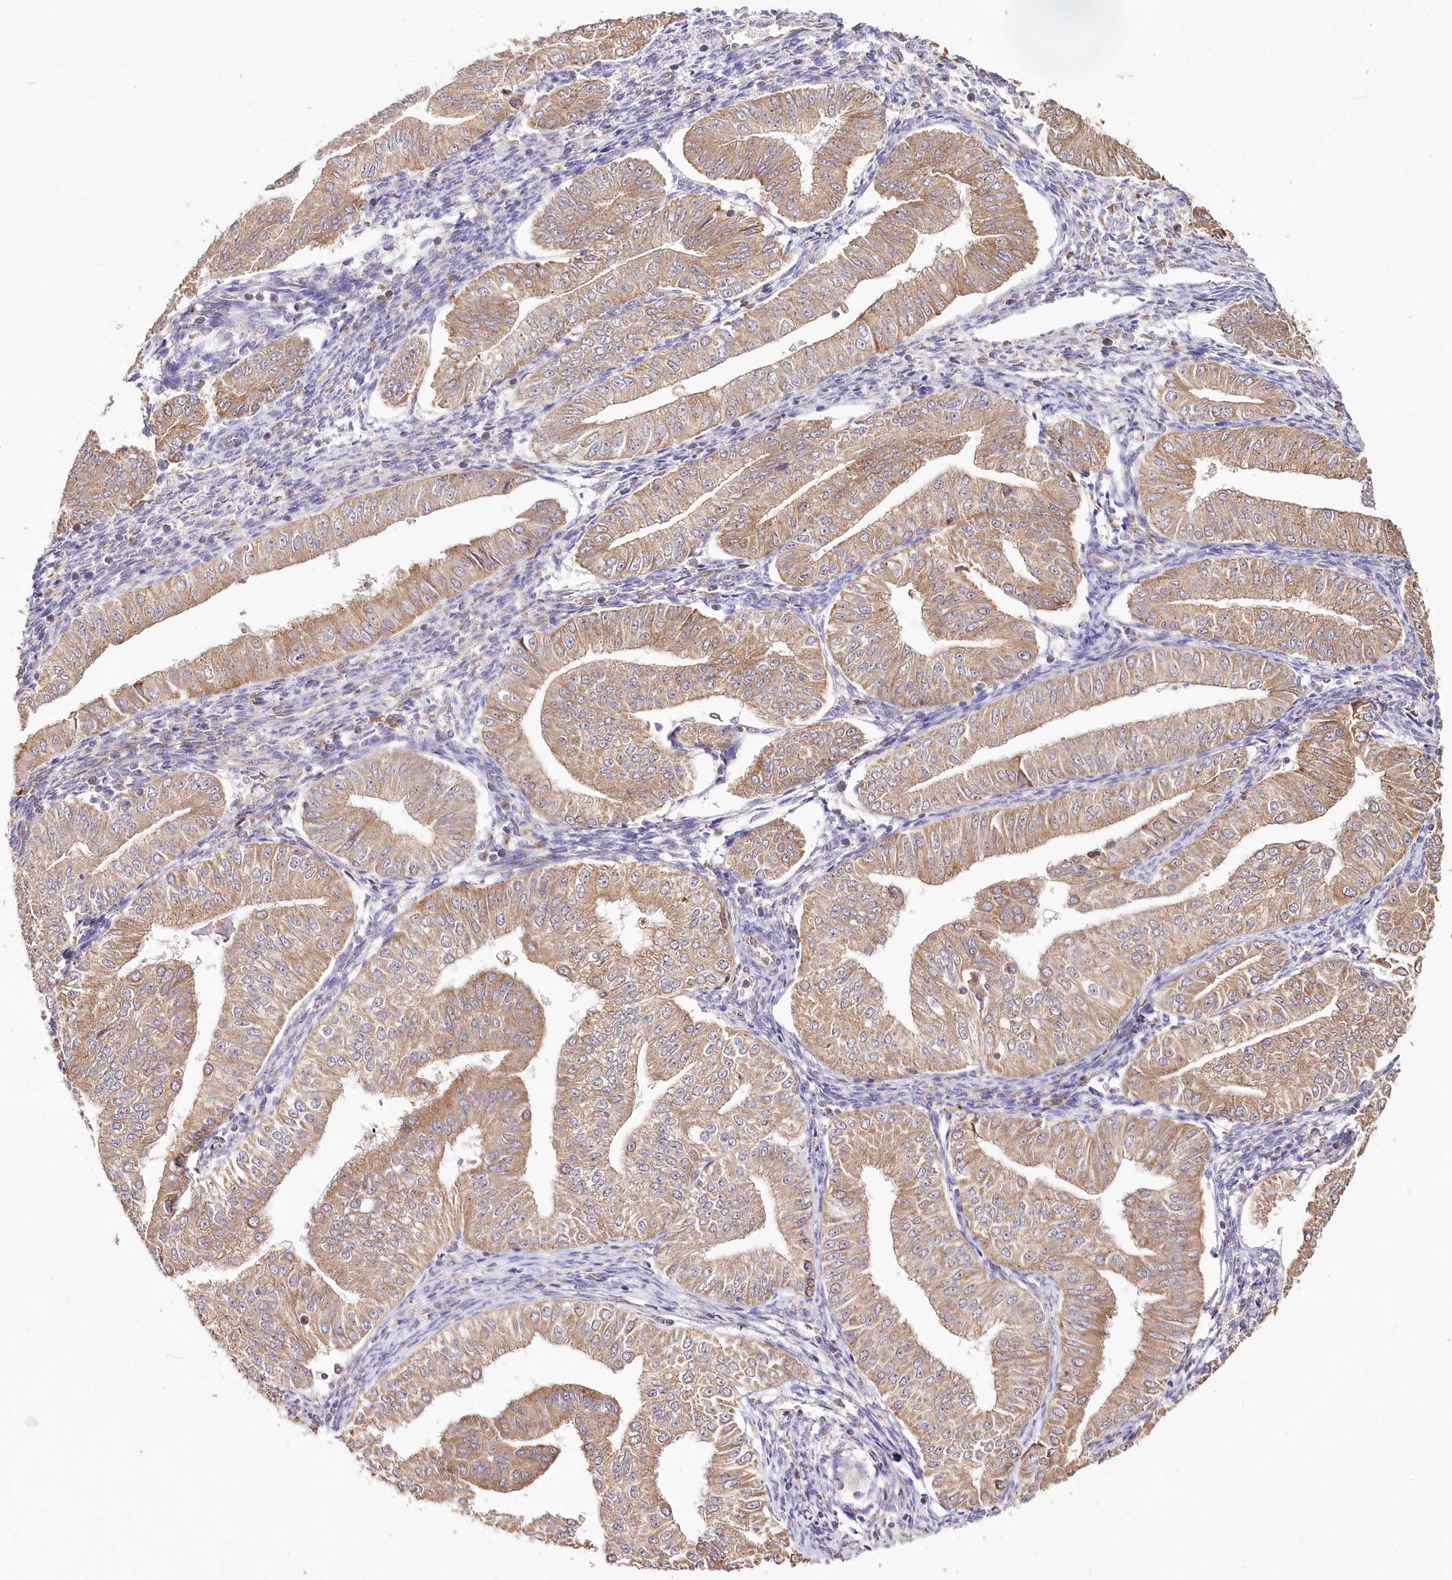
{"staining": {"intensity": "moderate", "quantity": ">75%", "location": "cytoplasmic/membranous"}, "tissue": "endometrial cancer", "cell_type": "Tumor cells", "image_type": "cancer", "snomed": [{"axis": "morphology", "description": "Normal tissue, NOS"}, {"axis": "morphology", "description": "Adenocarcinoma, NOS"}, {"axis": "topography", "description": "Endometrium"}], "caption": "Immunohistochemical staining of human adenocarcinoma (endometrial) demonstrates medium levels of moderate cytoplasmic/membranous positivity in about >75% of tumor cells.", "gene": "DMXL1", "patient": {"sex": "female", "age": 53}}